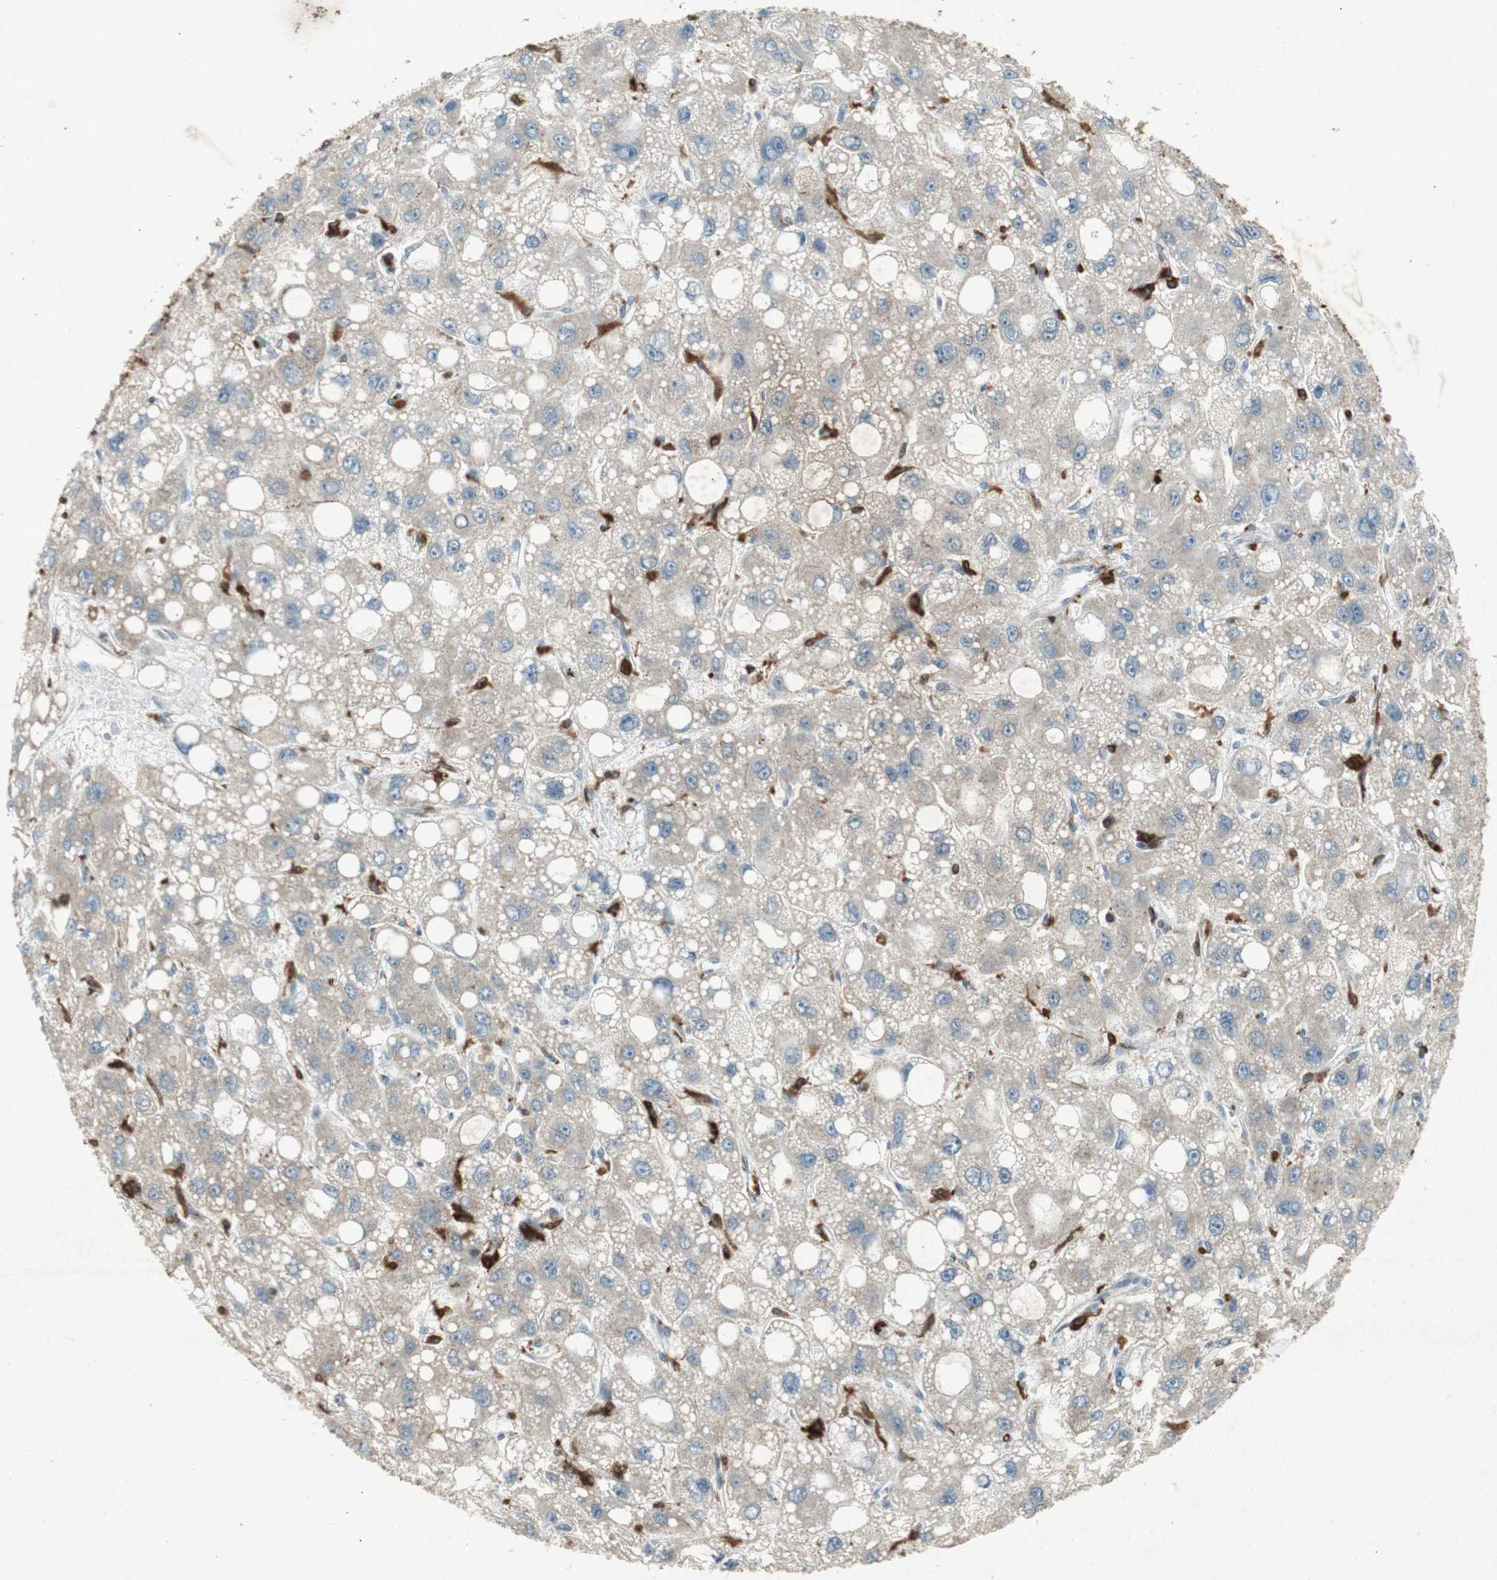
{"staining": {"intensity": "weak", "quantity": "25%-75%", "location": "cytoplasmic/membranous"}, "tissue": "liver cancer", "cell_type": "Tumor cells", "image_type": "cancer", "snomed": [{"axis": "morphology", "description": "Carcinoma, Hepatocellular, NOS"}, {"axis": "topography", "description": "Liver"}], "caption": "Brown immunohistochemical staining in liver hepatocellular carcinoma reveals weak cytoplasmic/membranous staining in about 25%-75% of tumor cells. (IHC, brightfield microscopy, high magnification).", "gene": "TYROBP", "patient": {"sex": "male", "age": 55}}